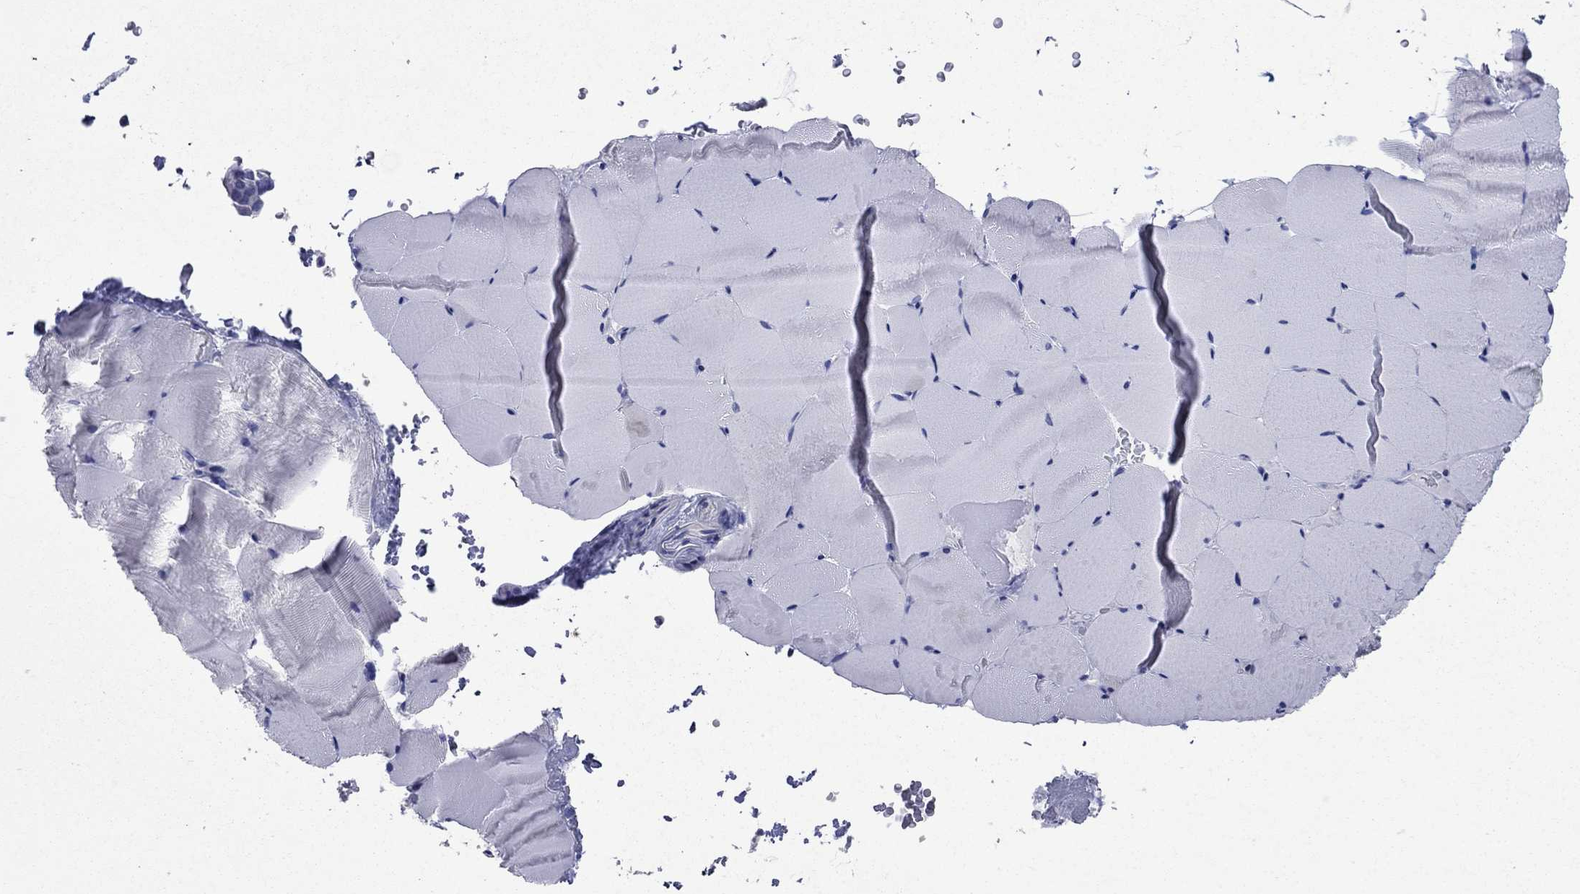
{"staining": {"intensity": "negative", "quantity": "none", "location": "none"}, "tissue": "skeletal muscle", "cell_type": "Myocytes", "image_type": "normal", "snomed": [{"axis": "morphology", "description": "Normal tissue, NOS"}, {"axis": "topography", "description": "Skeletal muscle"}], "caption": "DAB immunohistochemical staining of normal human skeletal muscle demonstrates no significant positivity in myocytes.", "gene": "SULT2B1", "patient": {"sex": "female", "age": 37}}